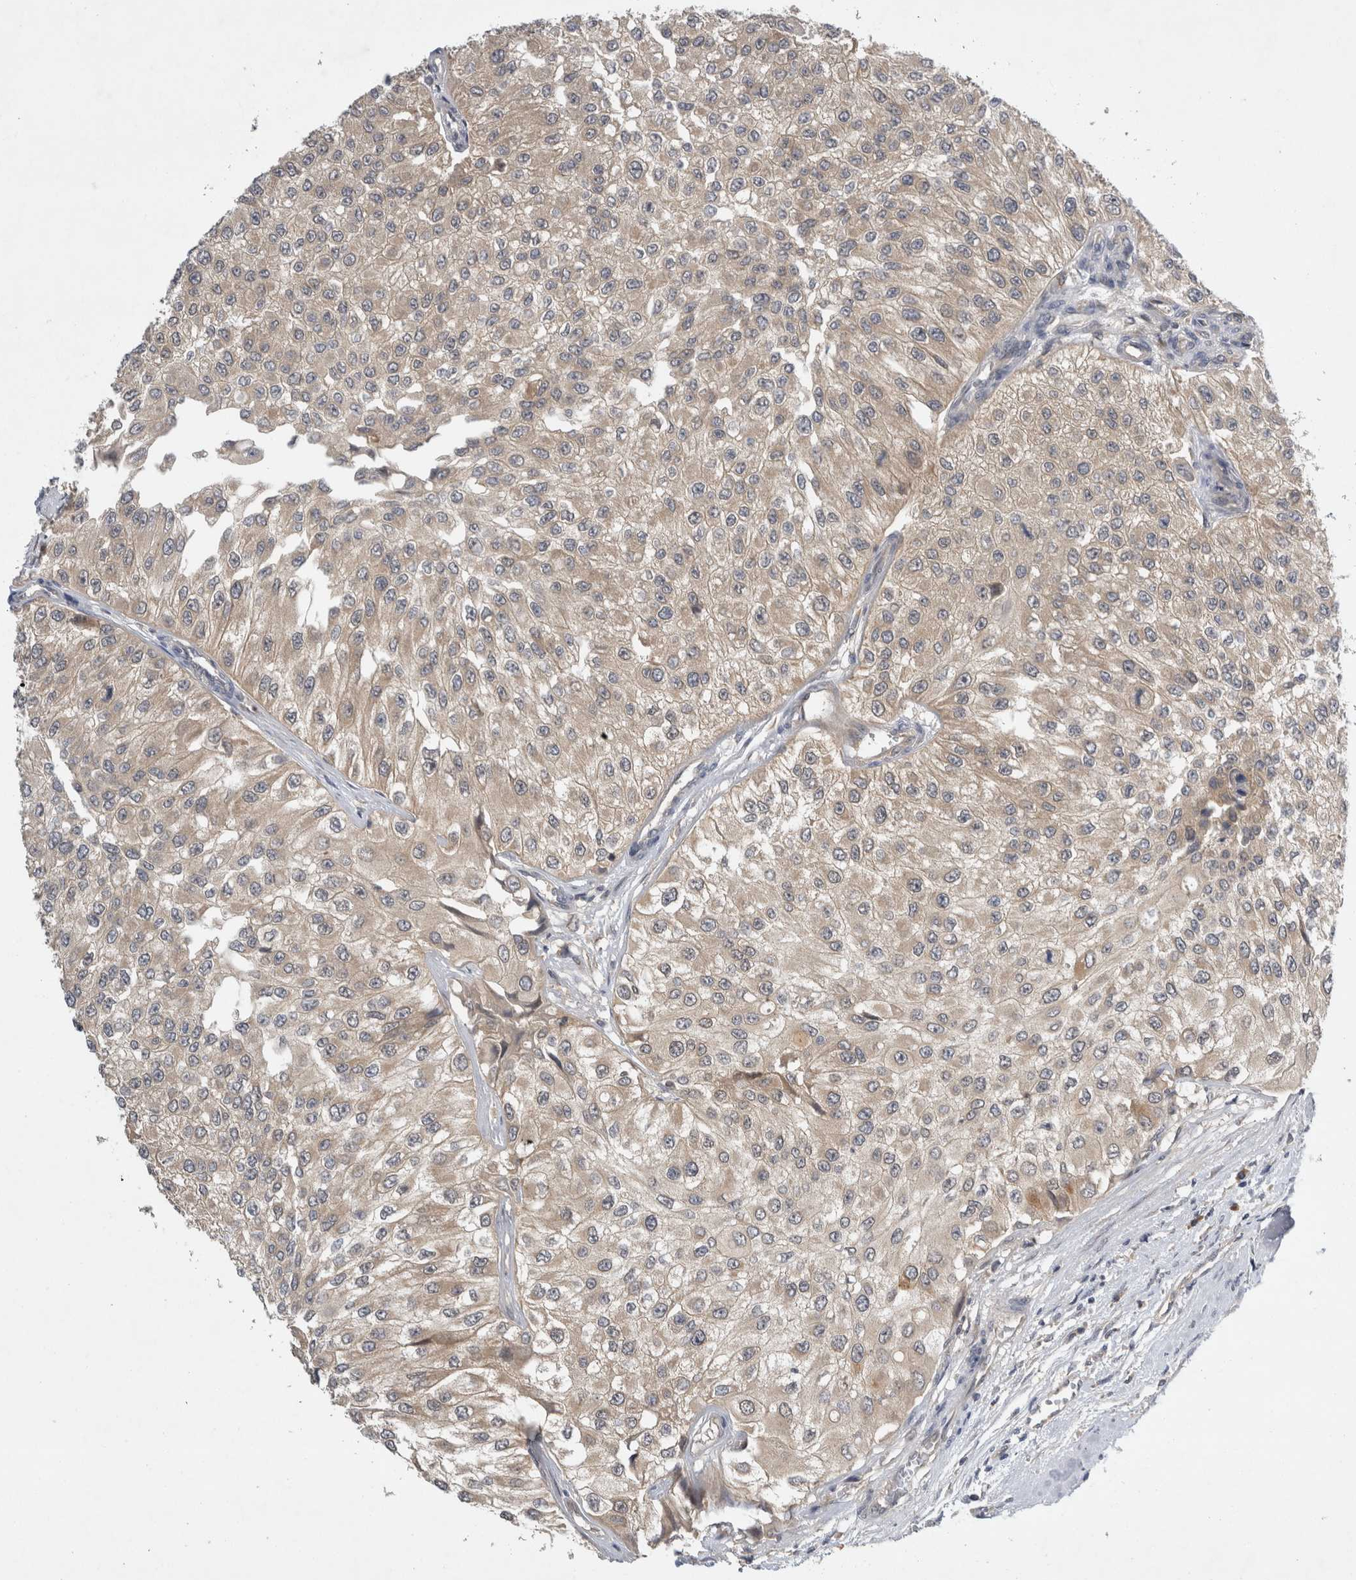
{"staining": {"intensity": "weak", "quantity": "<25%", "location": "cytoplasmic/membranous"}, "tissue": "urothelial cancer", "cell_type": "Tumor cells", "image_type": "cancer", "snomed": [{"axis": "morphology", "description": "Urothelial carcinoma, High grade"}, {"axis": "topography", "description": "Kidney"}, {"axis": "topography", "description": "Urinary bladder"}], "caption": "Immunohistochemistry histopathology image of human urothelial carcinoma (high-grade) stained for a protein (brown), which shows no positivity in tumor cells.", "gene": "AASDHPPT", "patient": {"sex": "male", "age": 77}}